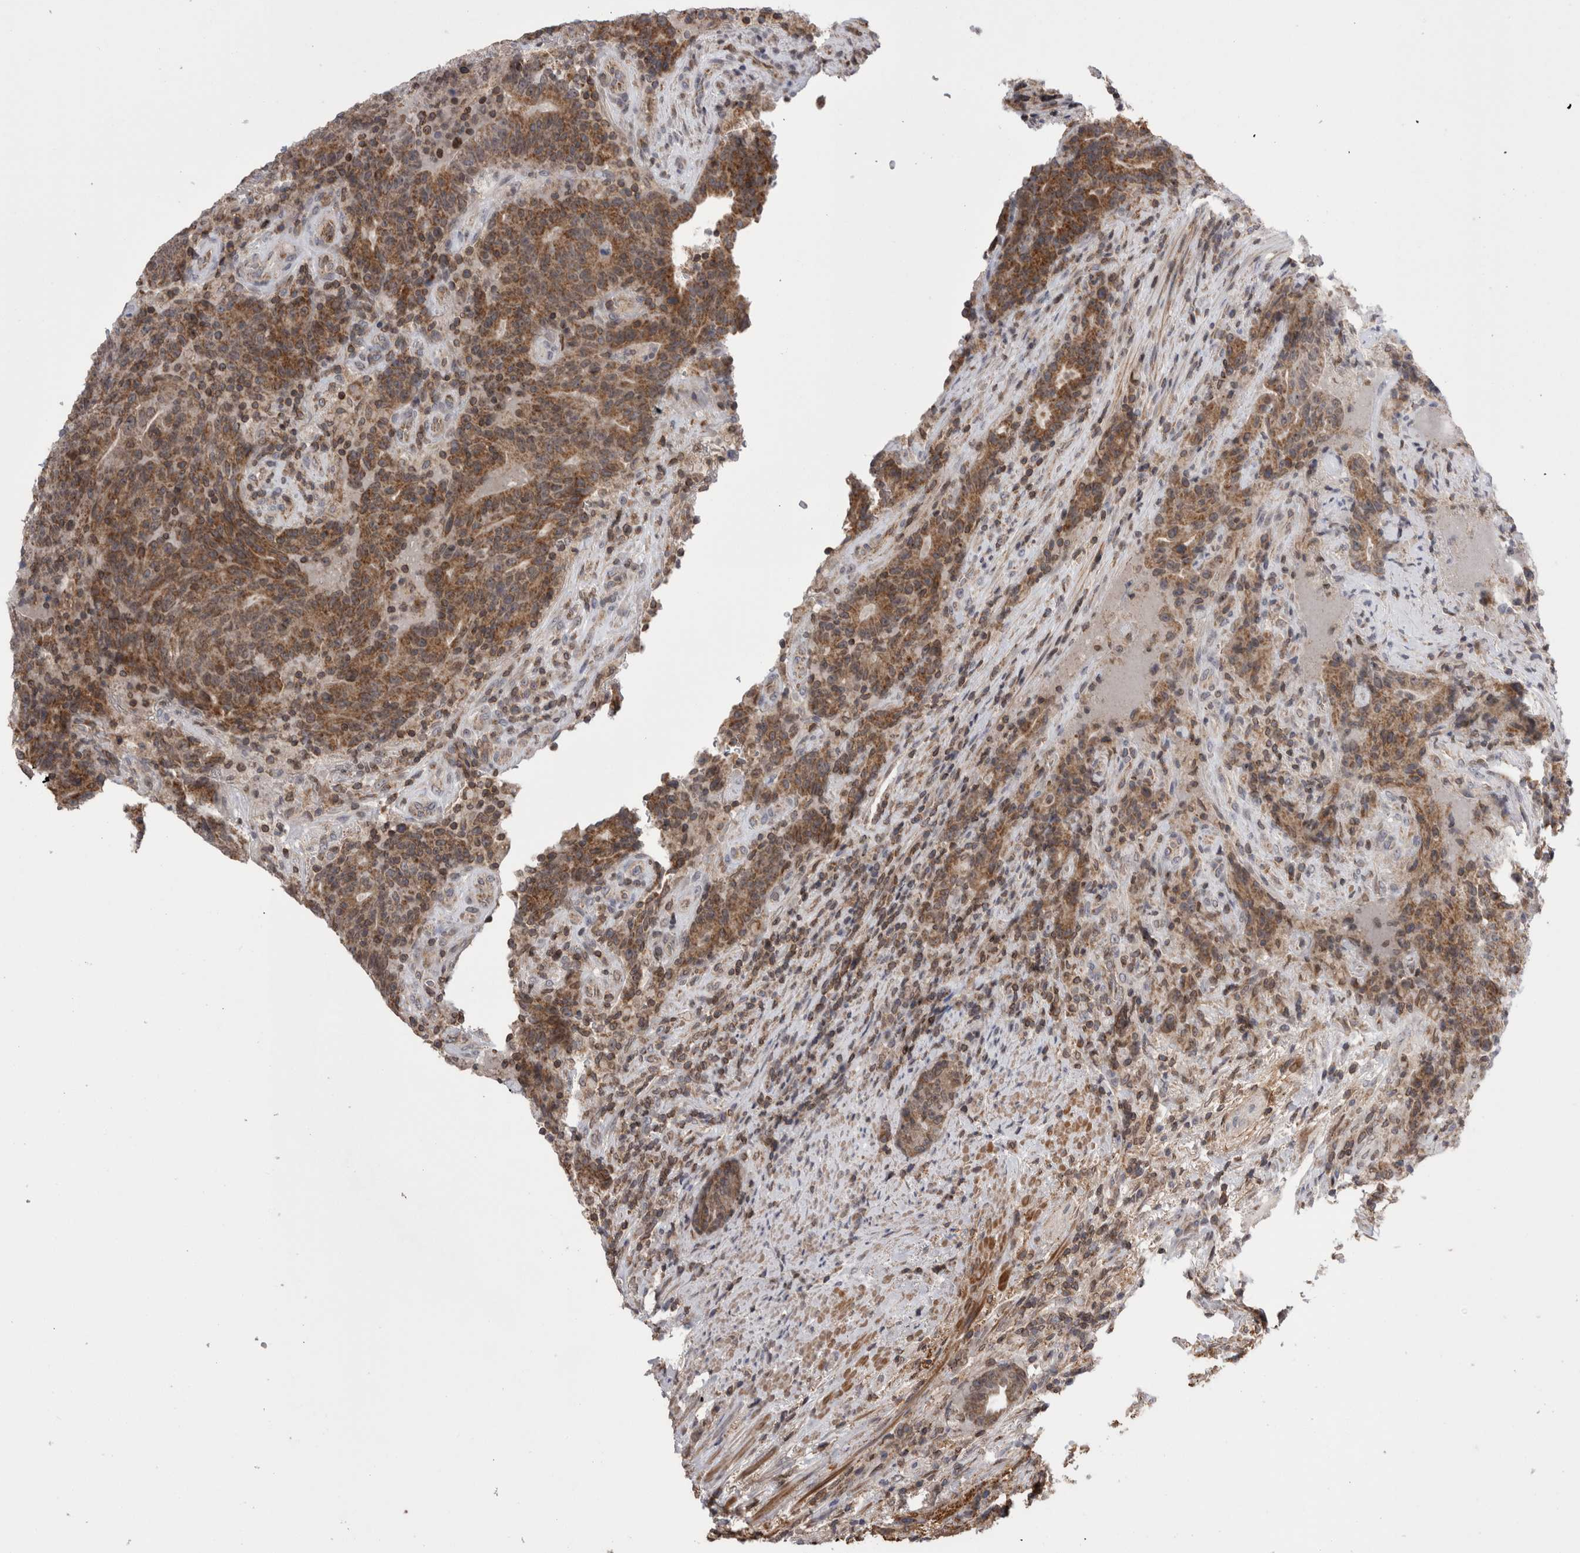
{"staining": {"intensity": "moderate", "quantity": ">75%", "location": "cytoplasmic/membranous"}, "tissue": "colorectal cancer", "cell_type": "Tumor cells", "image_type": "cancer", "snomed": [{"axis": "morphology", "description": "Normal tissue, NOS"}, {"axis": "morphology", "description": "Adenocarcinoma, NOS"}, {"axis": "topography", "description": "Colon"}], "caption": "Colorectal adenocarcinoma stained with IHC reveals moderate cytoplasmic/membranous positivity in approximately >75% of tumor cells. (IHC, brightfield microscopy, high magnification).", "gene": "DARS2", "patient": {"sex": "female", "age": 75}}